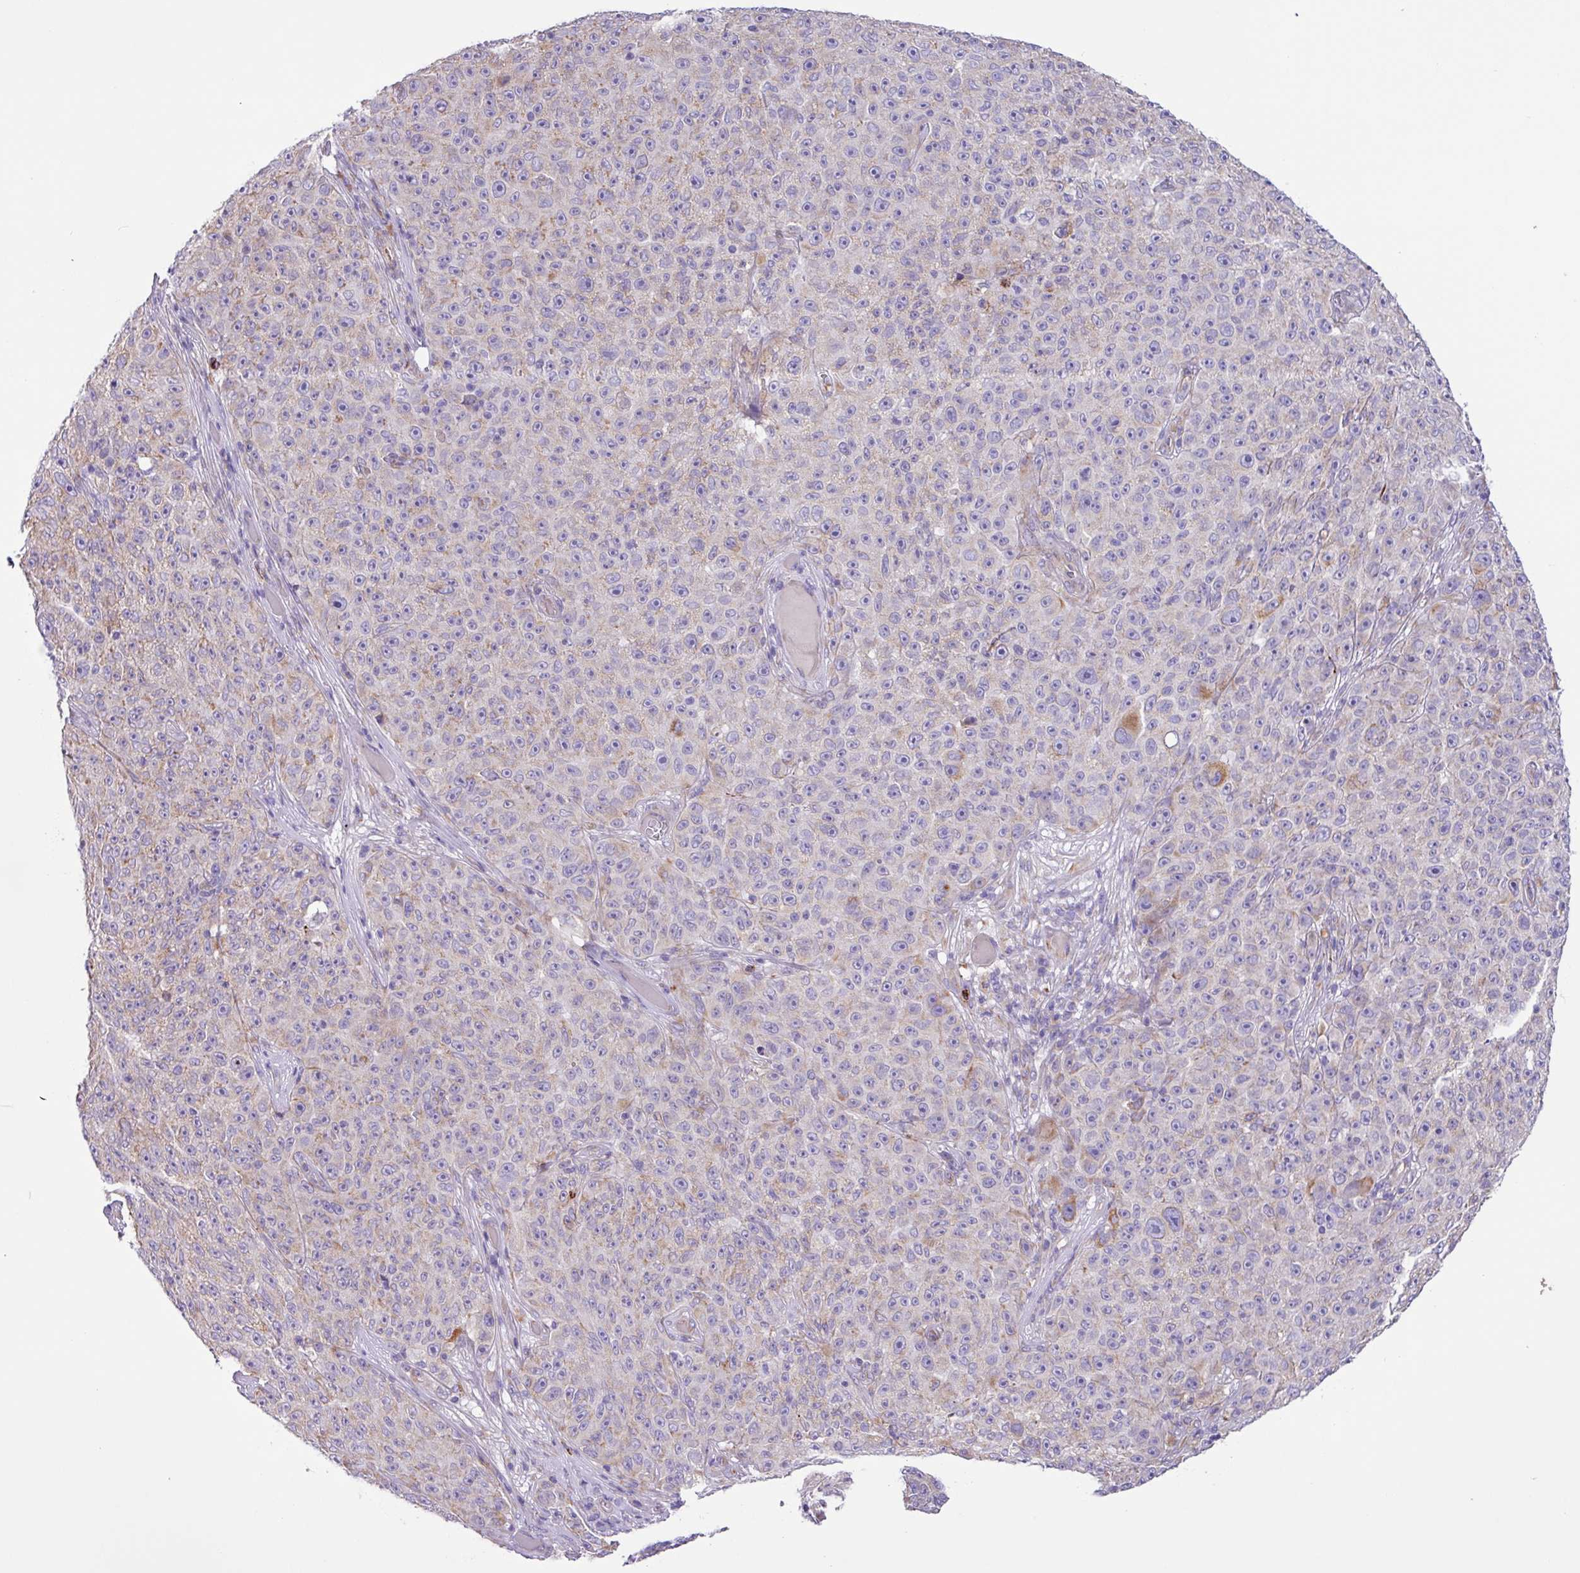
{"staining": {"intensity": "weak", "quantity": "<25%", "location": "cytoplasmic/membranous"}, "tissue": "melanoma", "cell_type": "Tumor cells", "image_type": "cancer", "snomed": [{"axis": "morphology", "description": "Malignant melanoma, NOS"}, {"axis": "topography", "description": "Skin"}], "caption": "A high-resolution micrograph shows immunohistochemistry (IHC) staining of melanoma, which shows no significant expression in tumor cells.", "gene": "MRM2", "patient": {"sex": "female", "age": 82}}